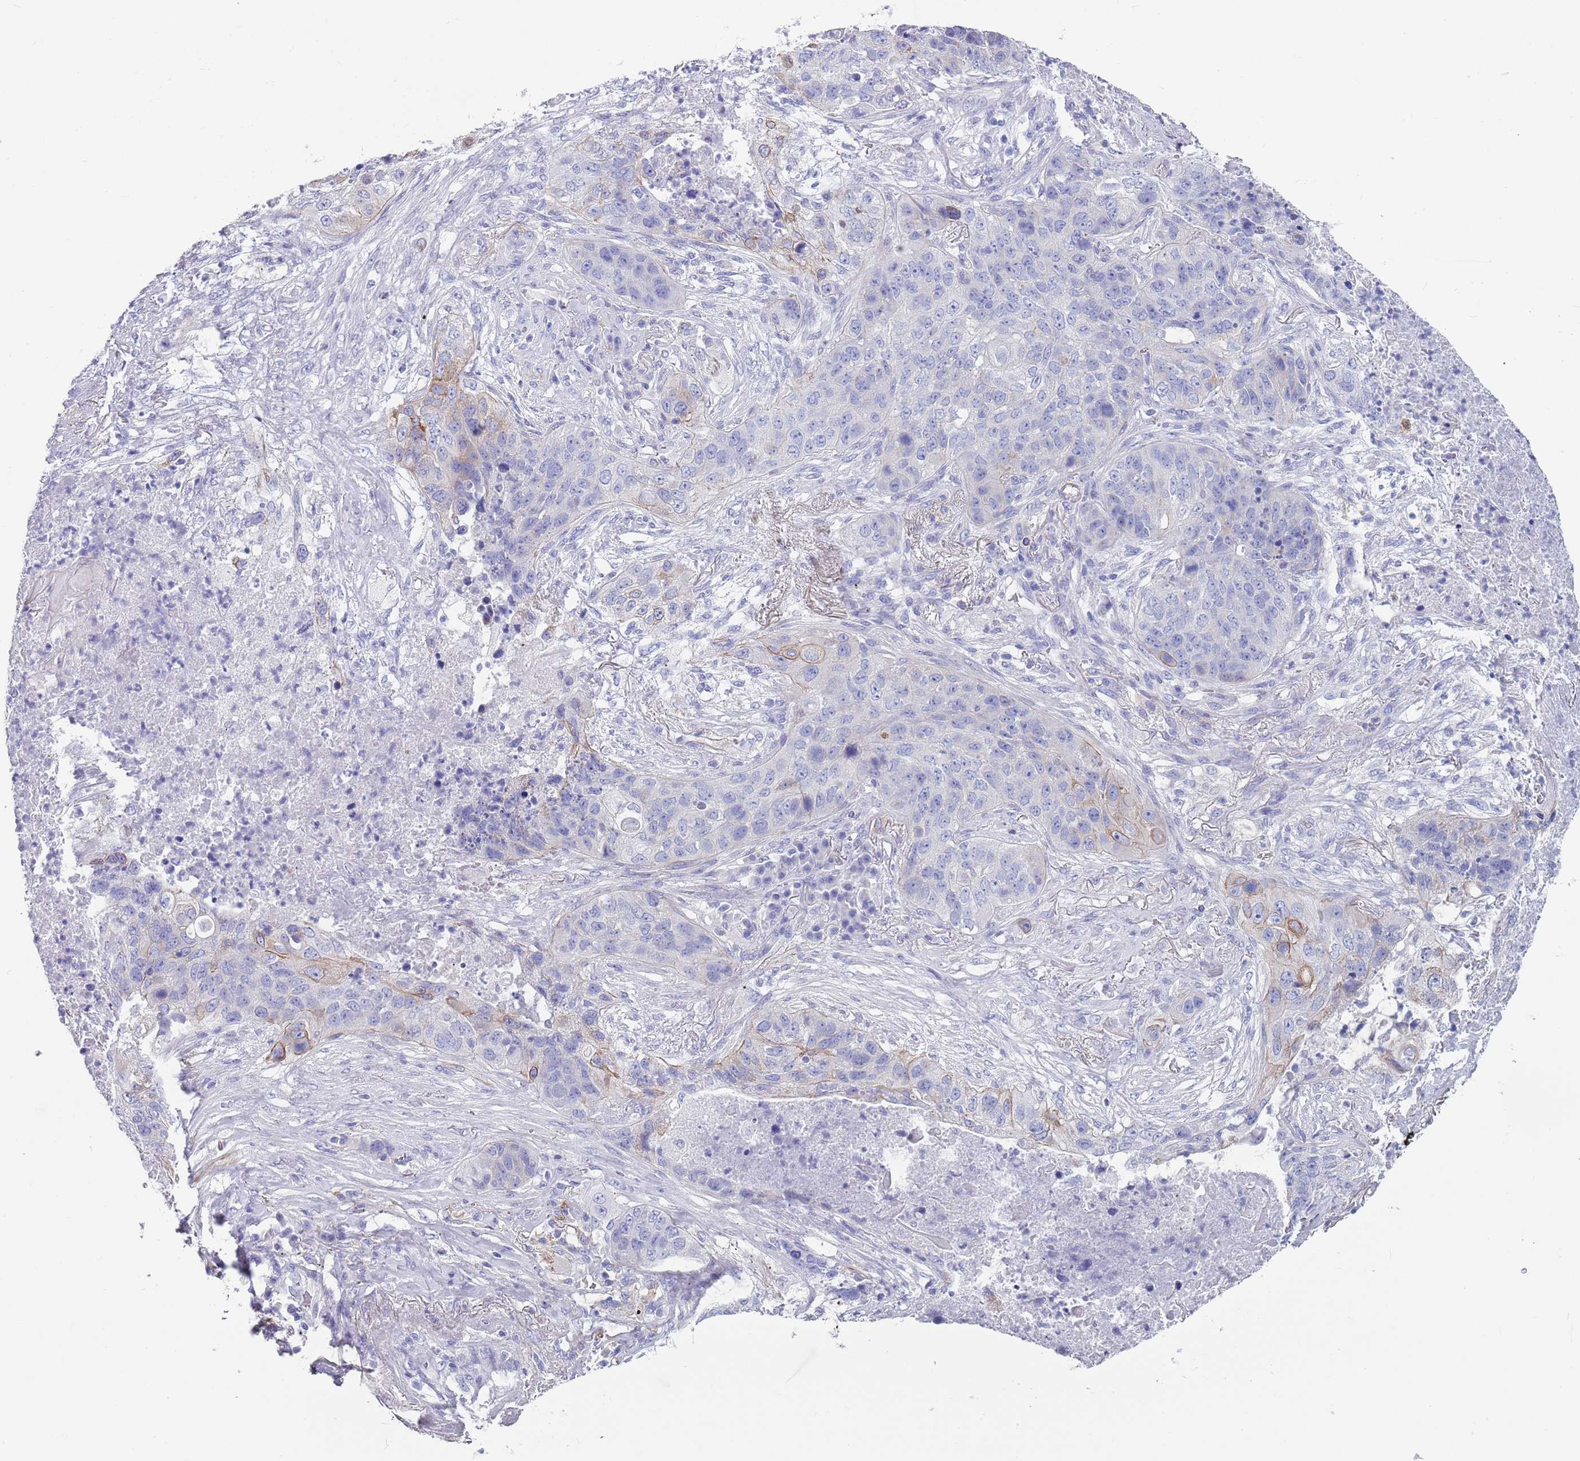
{"staining": {"intensity": "weak", "quantity": "<25%", "location": "cytoplasmic/membranous"}, "tissue": "lung cancer", "cell_type": "Tumor cells", "image_type": "cancer", "snomed": [{"axis": "morphology", "description": "Squamous cell carcinoma, NOS"}, {"axis": "topography", "description": "Lung"}], "caption": "Tumor cells are negative for brown protein staining in lung cancer (squamous cell carcinoma). Brightfield microscopy of immunohistochemistry stained with DAB (3,3'-diaminobenzidine) (brown) and hematoxylin (blue), captured at high magnification.", "gene": "CPXM2", "patient": {"sex": "female", "age": 63}}